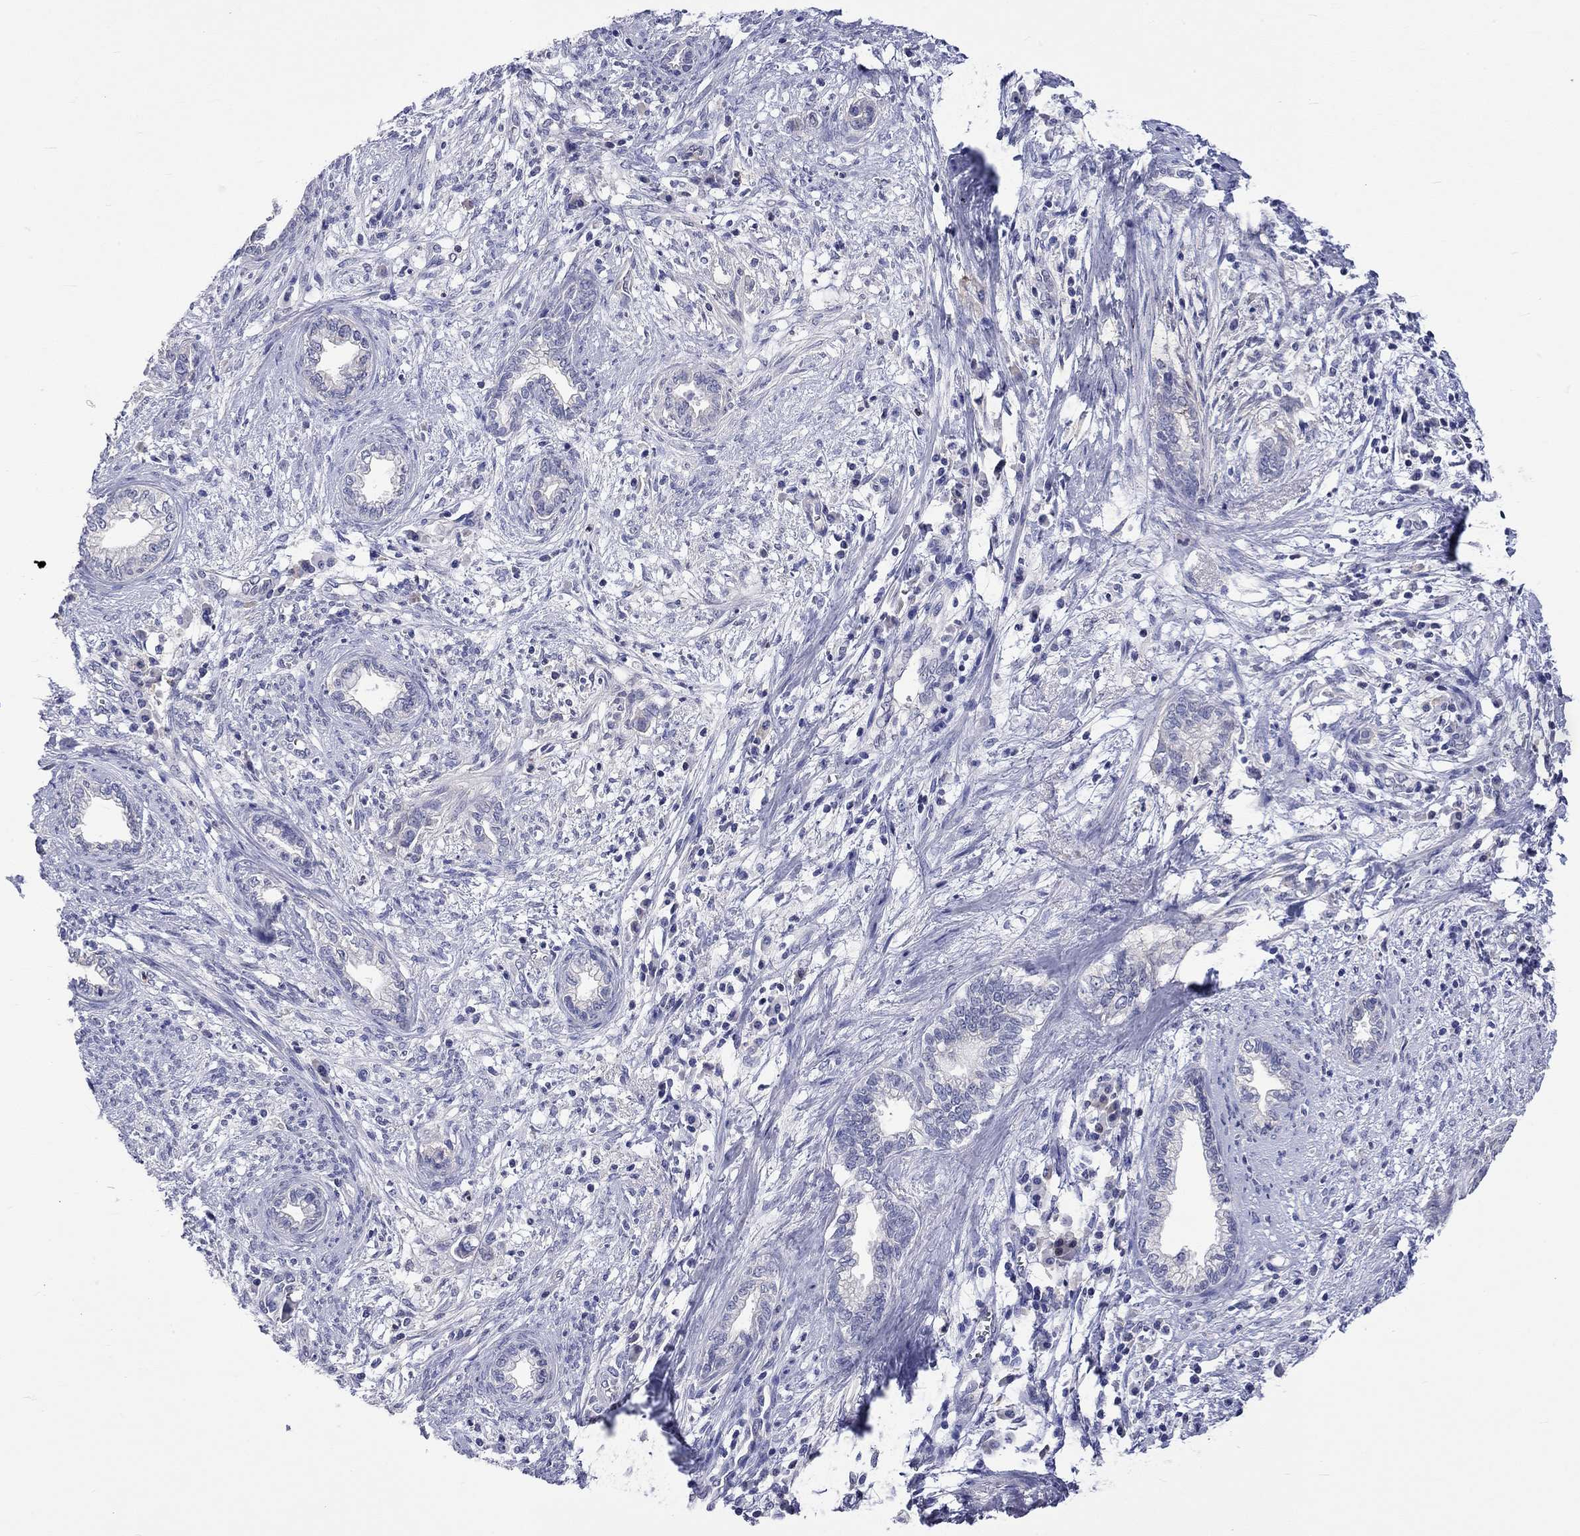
{"staining": {"intensity": "negative", "quantity": "none", "location": "none"}, "tissue": "cervical cancer", "cell_type": "Tumor cells", "image_type": "cancer", "snomed": [{"axis": "morphology", "description": "Adenocarcinoma, NOS"}, {"axis": "topography", "description": "Cervix"}], "caption": "Immunohistochemistry (IHC) photomicrograph of human cervical cancer (adenocarcinoma) stained for a protein (brown), which exhibits no expression in tumor cells.", "gene": "LRFN4", "patient": {"sex": "female", "age": 62}}